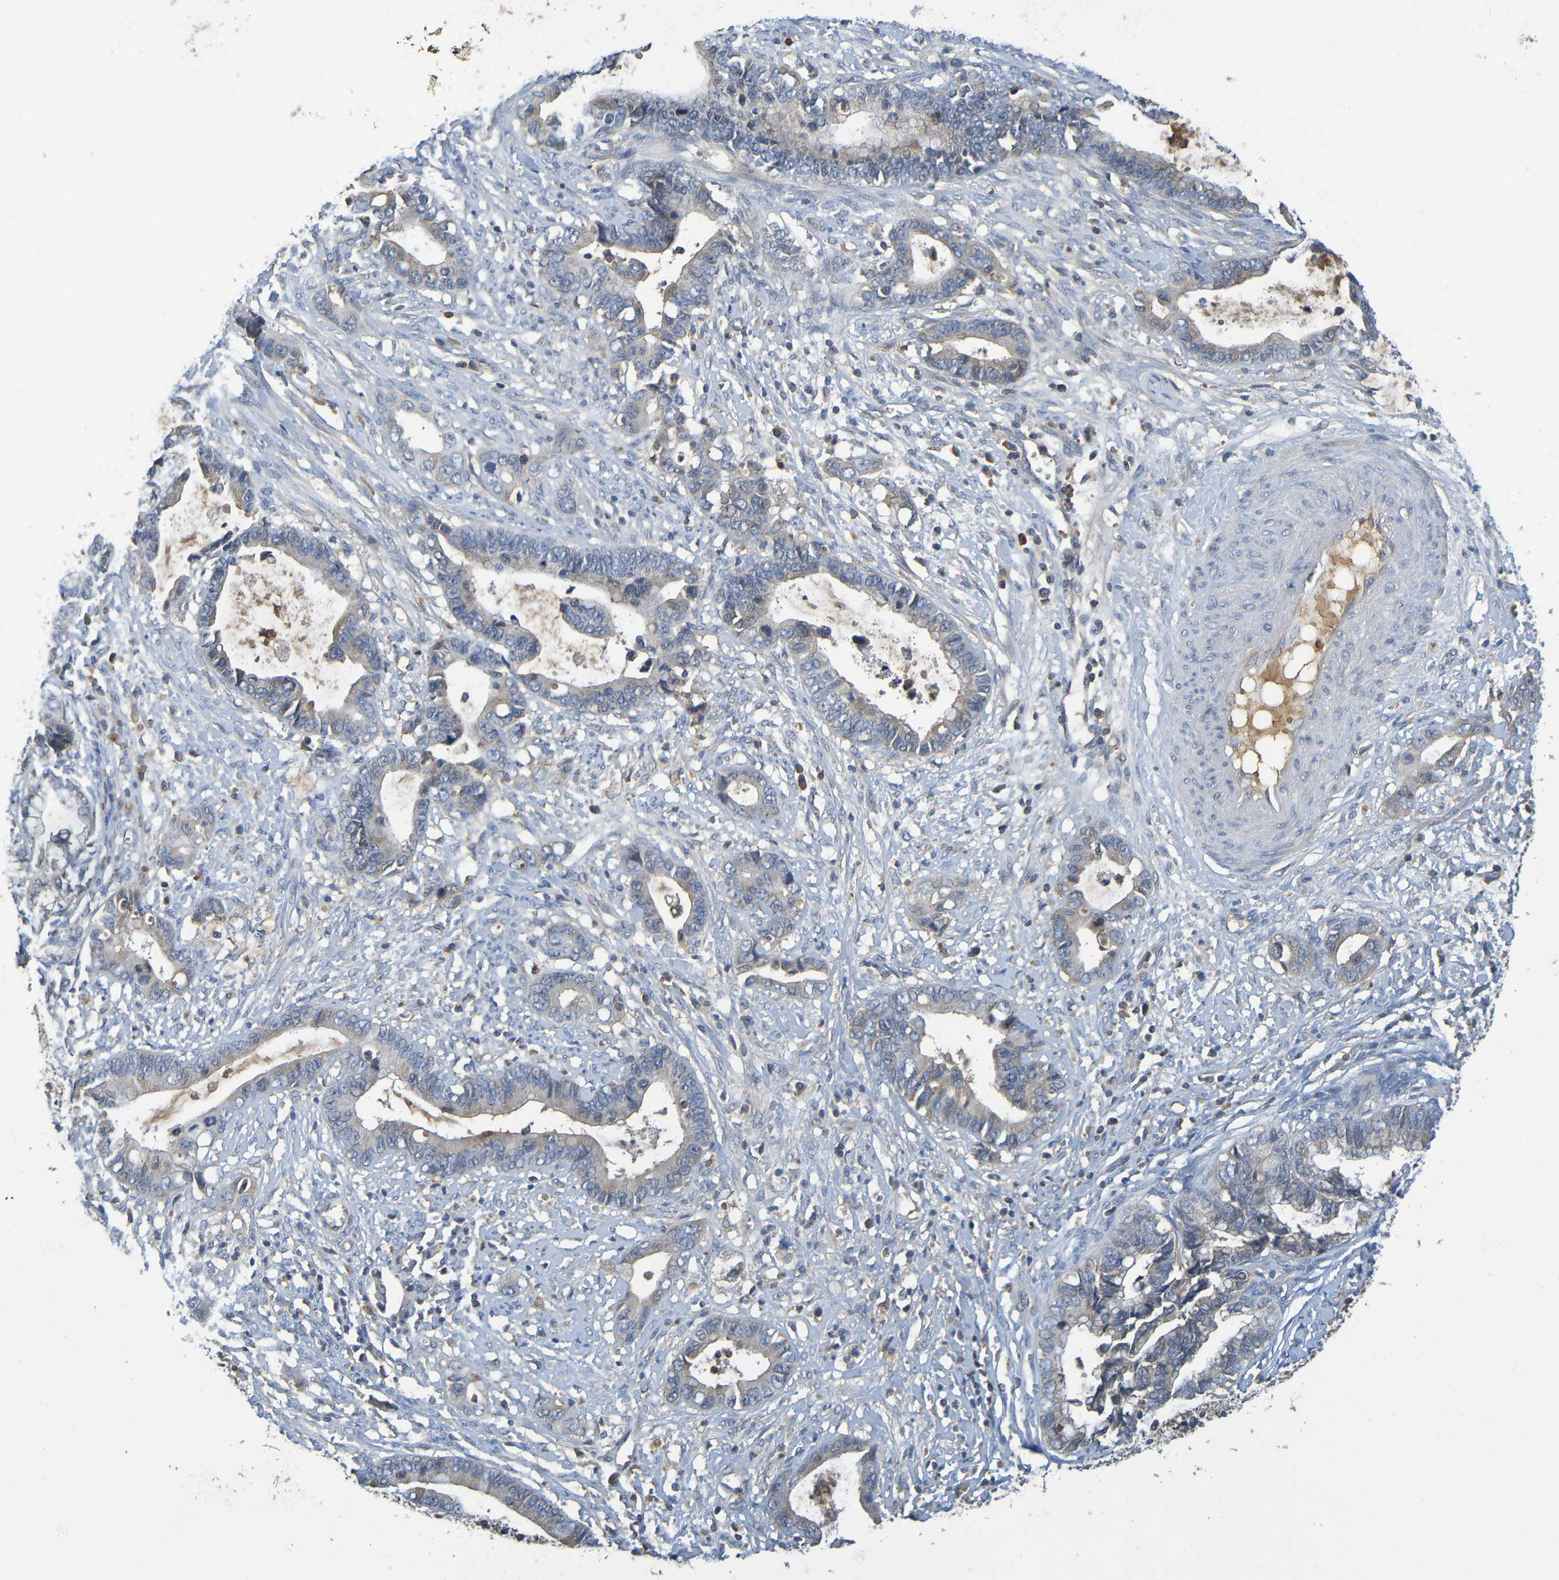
{"staining": {"intensity": "weak", "quantity": "<25%", "location": "cytoplasmic/membranous"}, "tissue": "cervical cancer", "cell_type": "Tumor cells", "image_type": "cancer", "snomed": [{"axis": "morphology", "description": "Adenocarcinoma, NOS"}, {"axis": "topography", "description": "Cervix"}], "caption": "The photomicrograph exhibits no significant expression in tumor cells of adenocarcinoma (cervical).", "gene": "C1QA", "patient": {"sex": "female", "age": 44}}